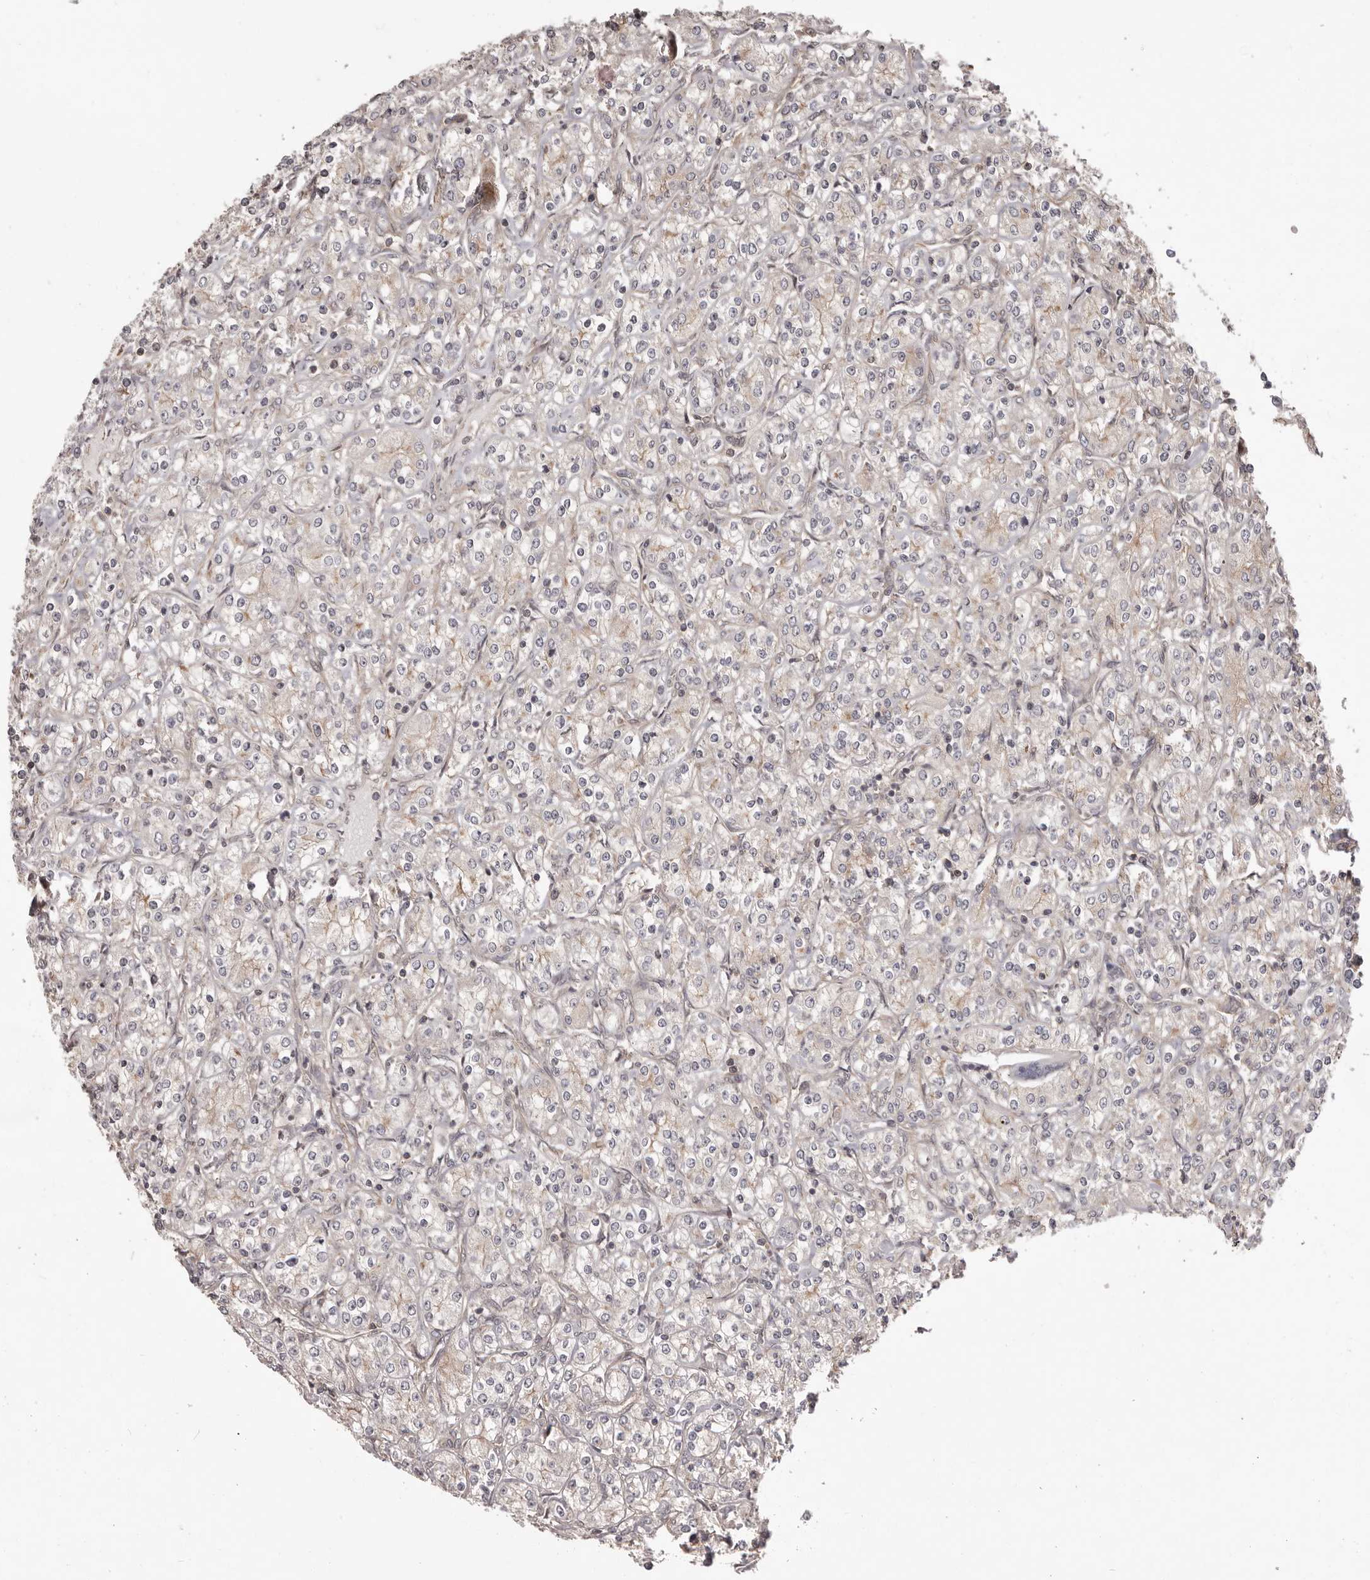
{"staining": {"intensity": "weak", "quantity": "<25%", "location": "cytoplasmic/membranous"}, "tissue": "renal cancer", "cell_type": "Tumor cells", "image_type": "cancer", "snomed": [{"axis": "morphology", "description": "Adenocarcinoma, NOS"}, {"axis": "topography", "description": "Kidney"}], "caption": "Tumor cells are negative for brown protein staining in renal cancer.", "gene": "NFKBIA", "patient": {"sex": "male", "age": 77}}